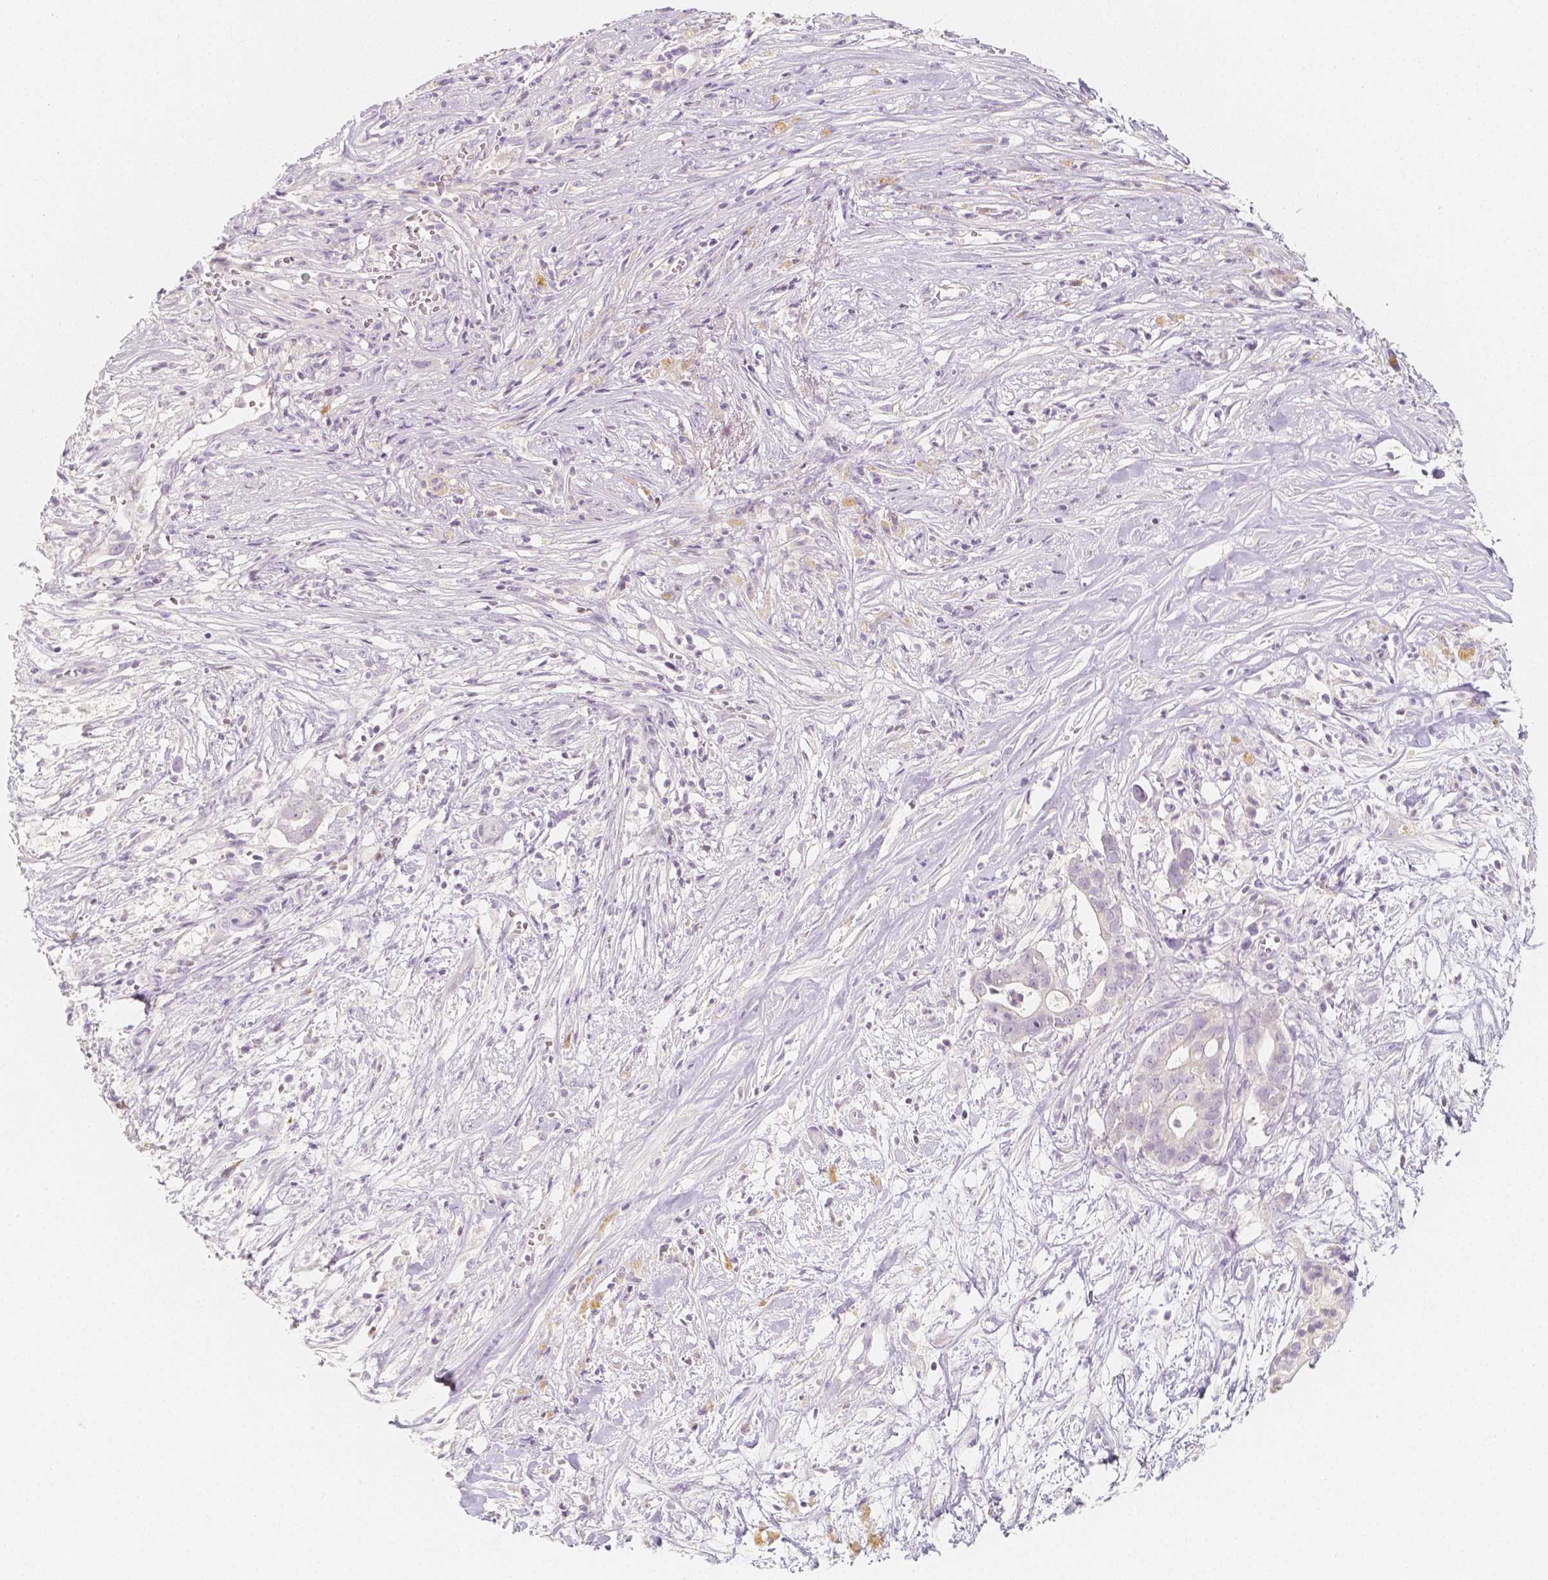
{"staining": {"intensity": "negative", "quantity": "none", "location": "none"}, "tissue": "pancreatic cancer", "cell_type": "Tumor cells", "image_type": "cancer", "snomed": [{"axis": "morphology", "description": "Adenocarcinoma, NOS"}, {"axis": "topography", "description": "Pancreas"}], "caption": "Immunohistochemistry (IHC) of pancreatic cancer shows no positivity in tumor cells.", "gene": "BATF", "patient": {"sex": "male", "age": 61}}